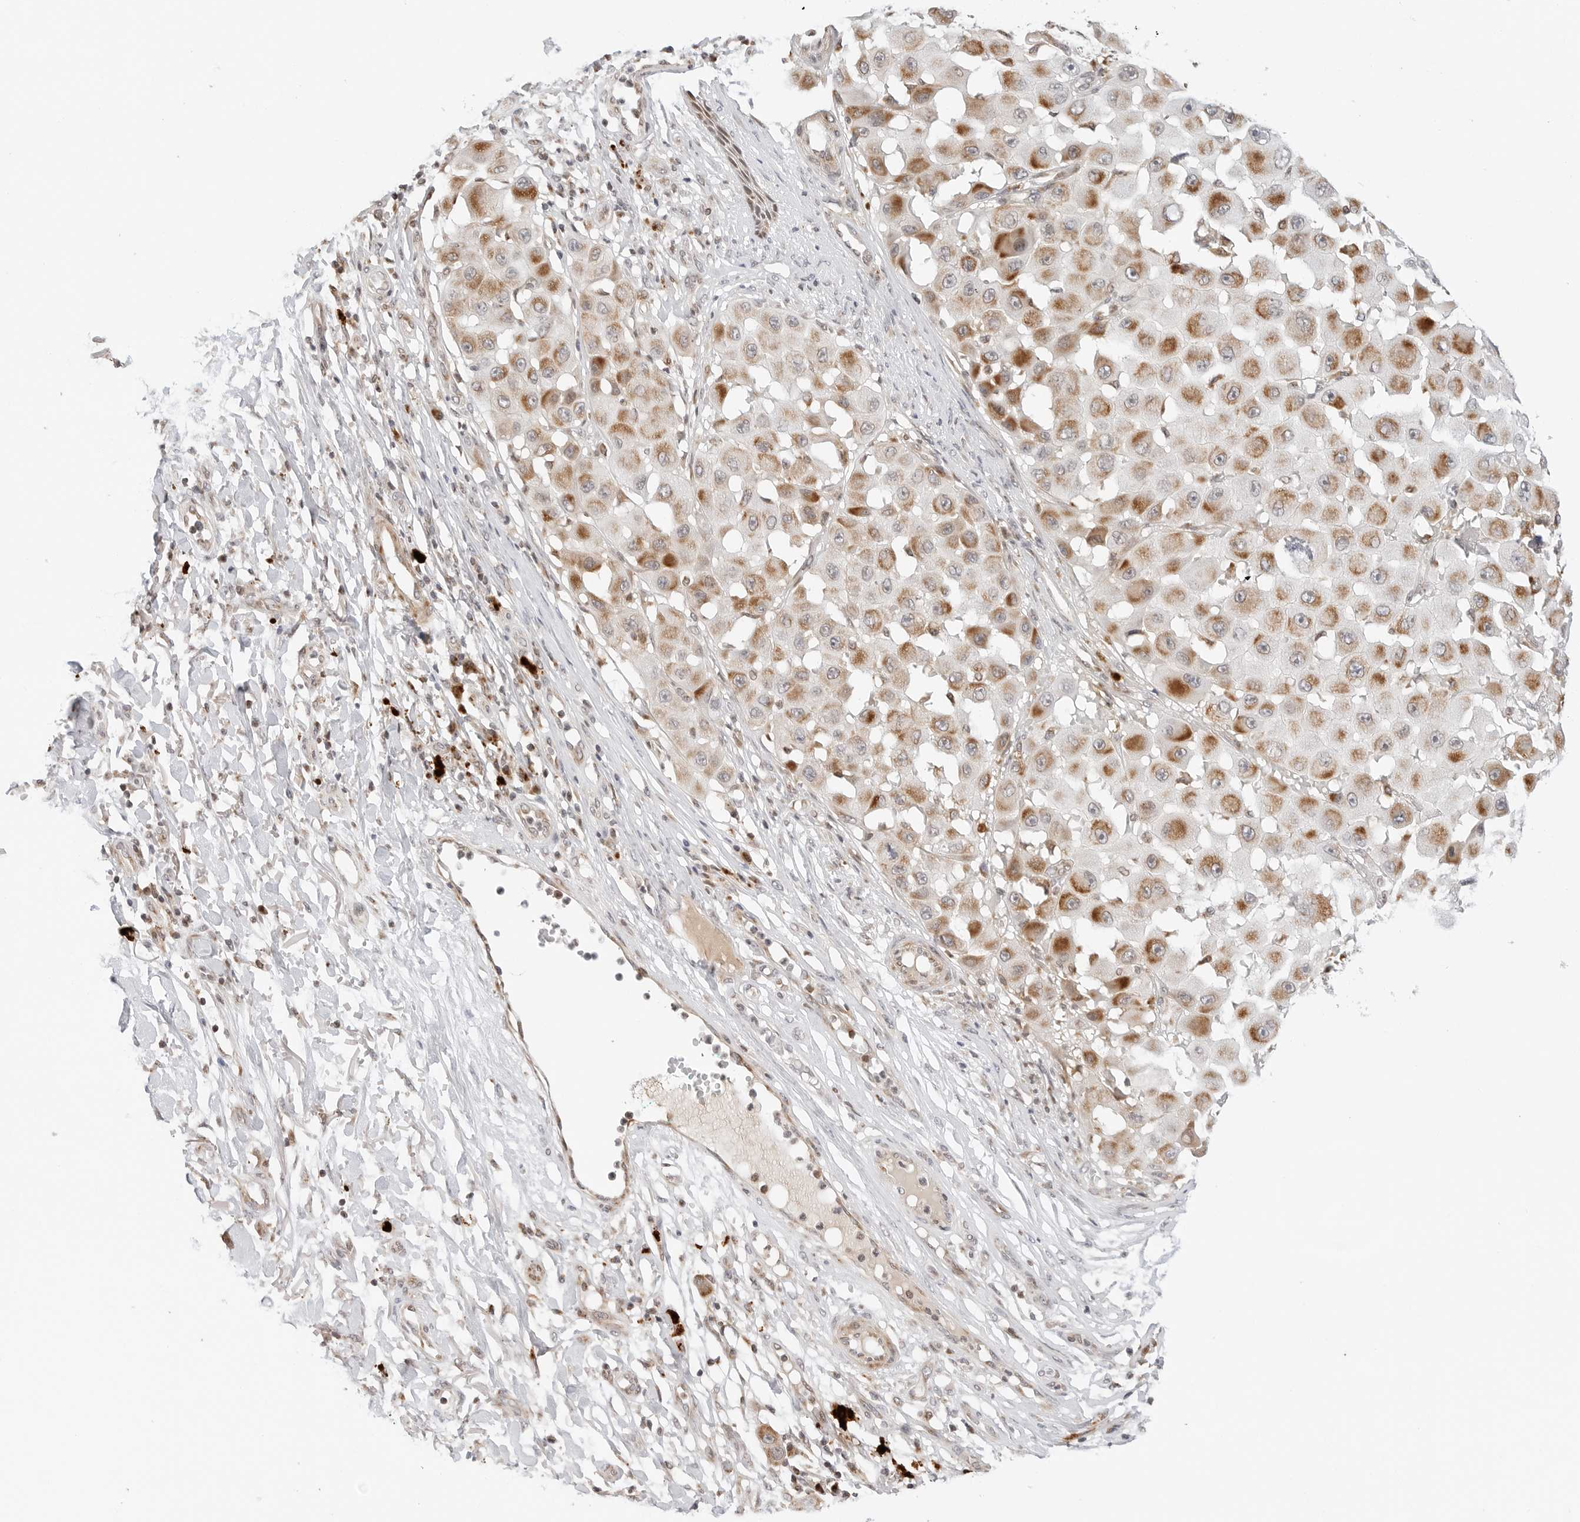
{"staining": {"intensity": "moderate", "quantity": ">75%", "location": "cytoplasmic/membranous"}, "tissue": "melanoma", "cell_type": "Tumor cells", "image_type": "cancer", "snomed": [{"axis": "morphology", "description": "Malignant melanoma, NOS"}, {"axis": "topography", "description": "Skin"}], "caption": "Immunohistochemistry micrograph of human melanoma stained for a protein (brown), which exhibits medium levels of moderate cytoplasmic/membranous expression in approximately >75% of tumor cells.", "gene": "DYRK4", "patient": {"sex": "female", "age": 81}}